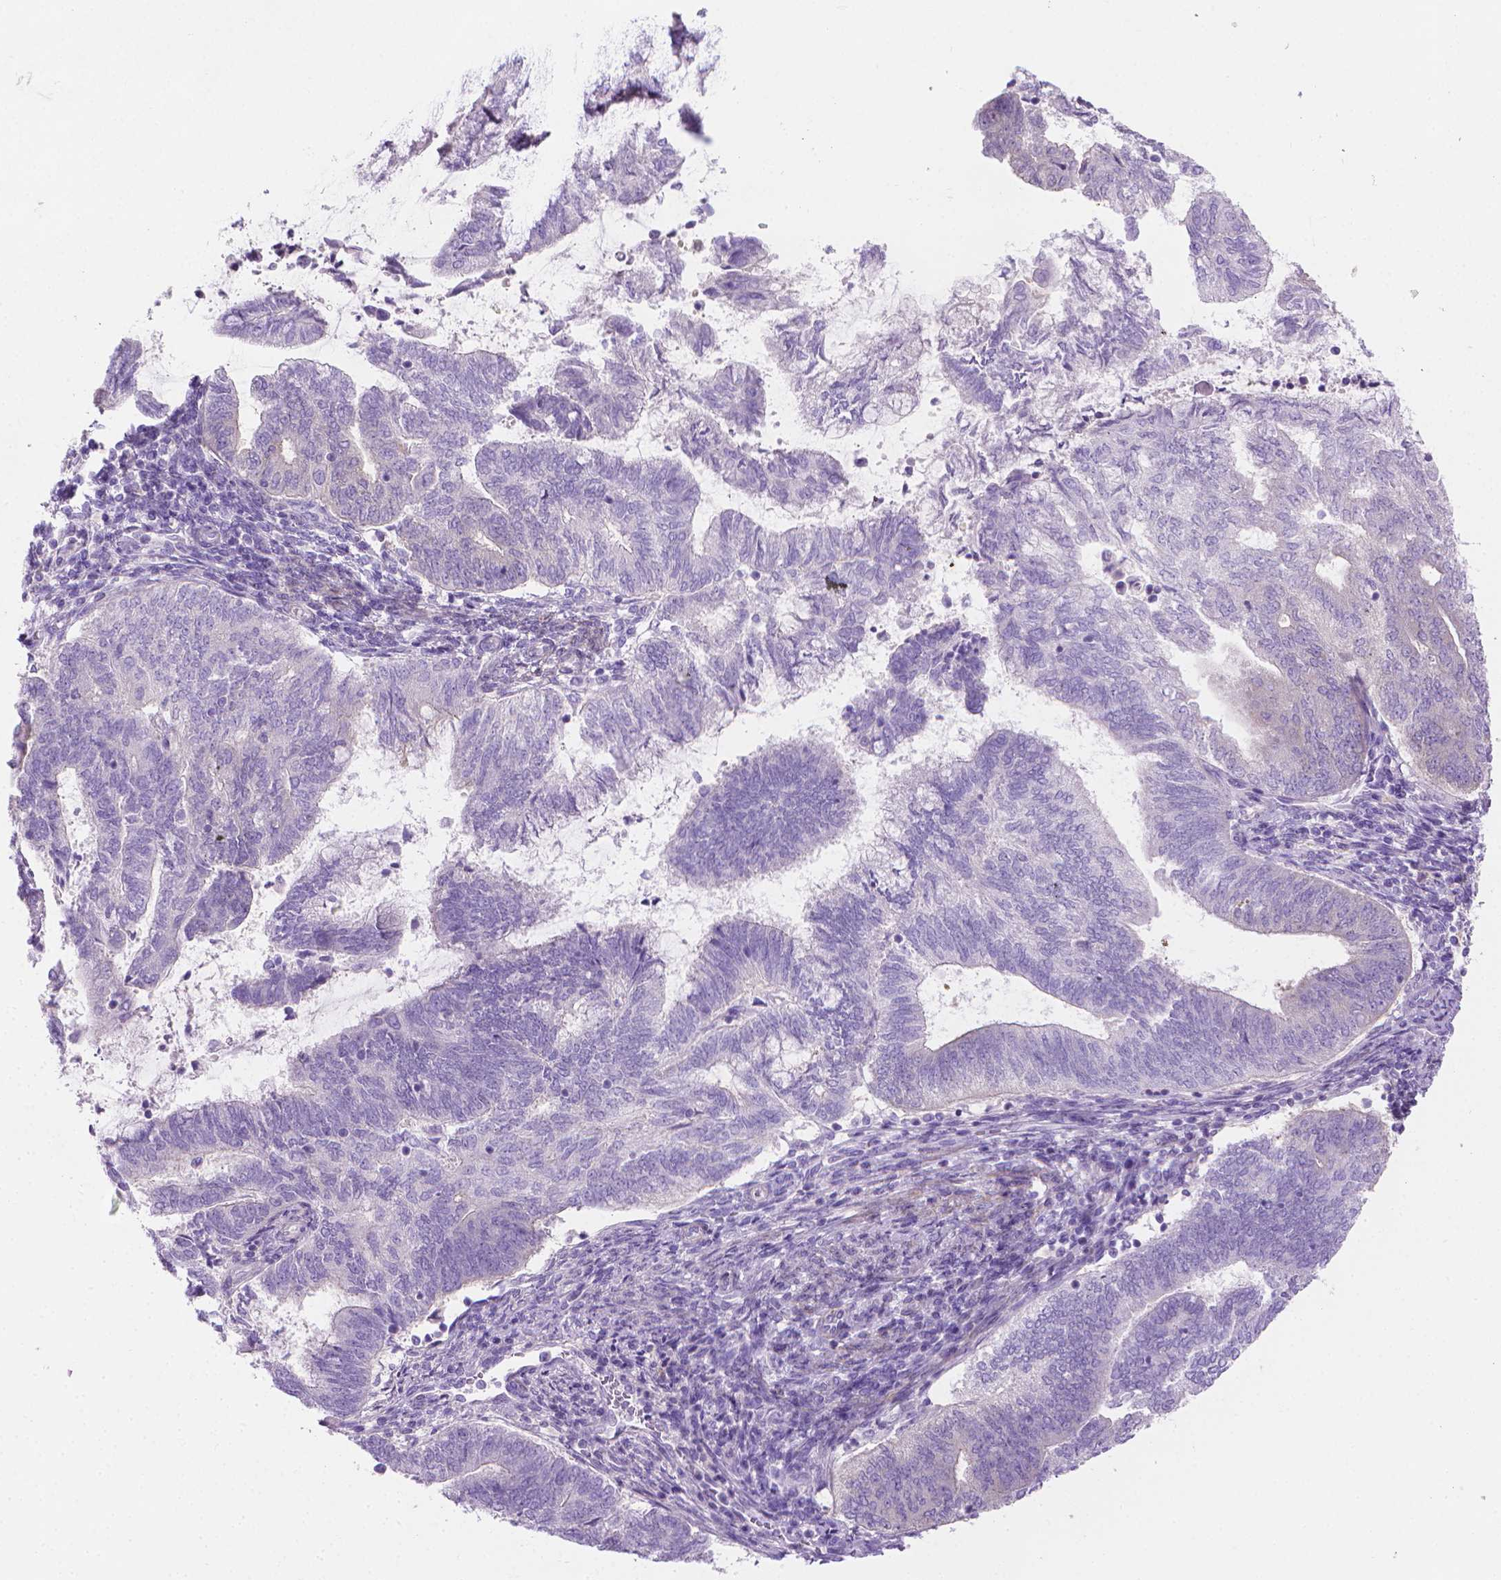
{"staining": {"intensity": "negative", "quantity": "none", "location": "none"}, "tissue": "endometrial cancer", "cell_type": "Tumor cells", "image_type": "cancer", "snomed": [{"axis": "morphology", "description": "Adenocarcinoma, NOS"}, {"axis": "topography", "description": "Endometrium"}], "caption": "Tumor cells are negative for protein expression in human endometrial adenocarcinoma.", "gene": "FASN", "patient": {"sex": "female", "age": 65}}